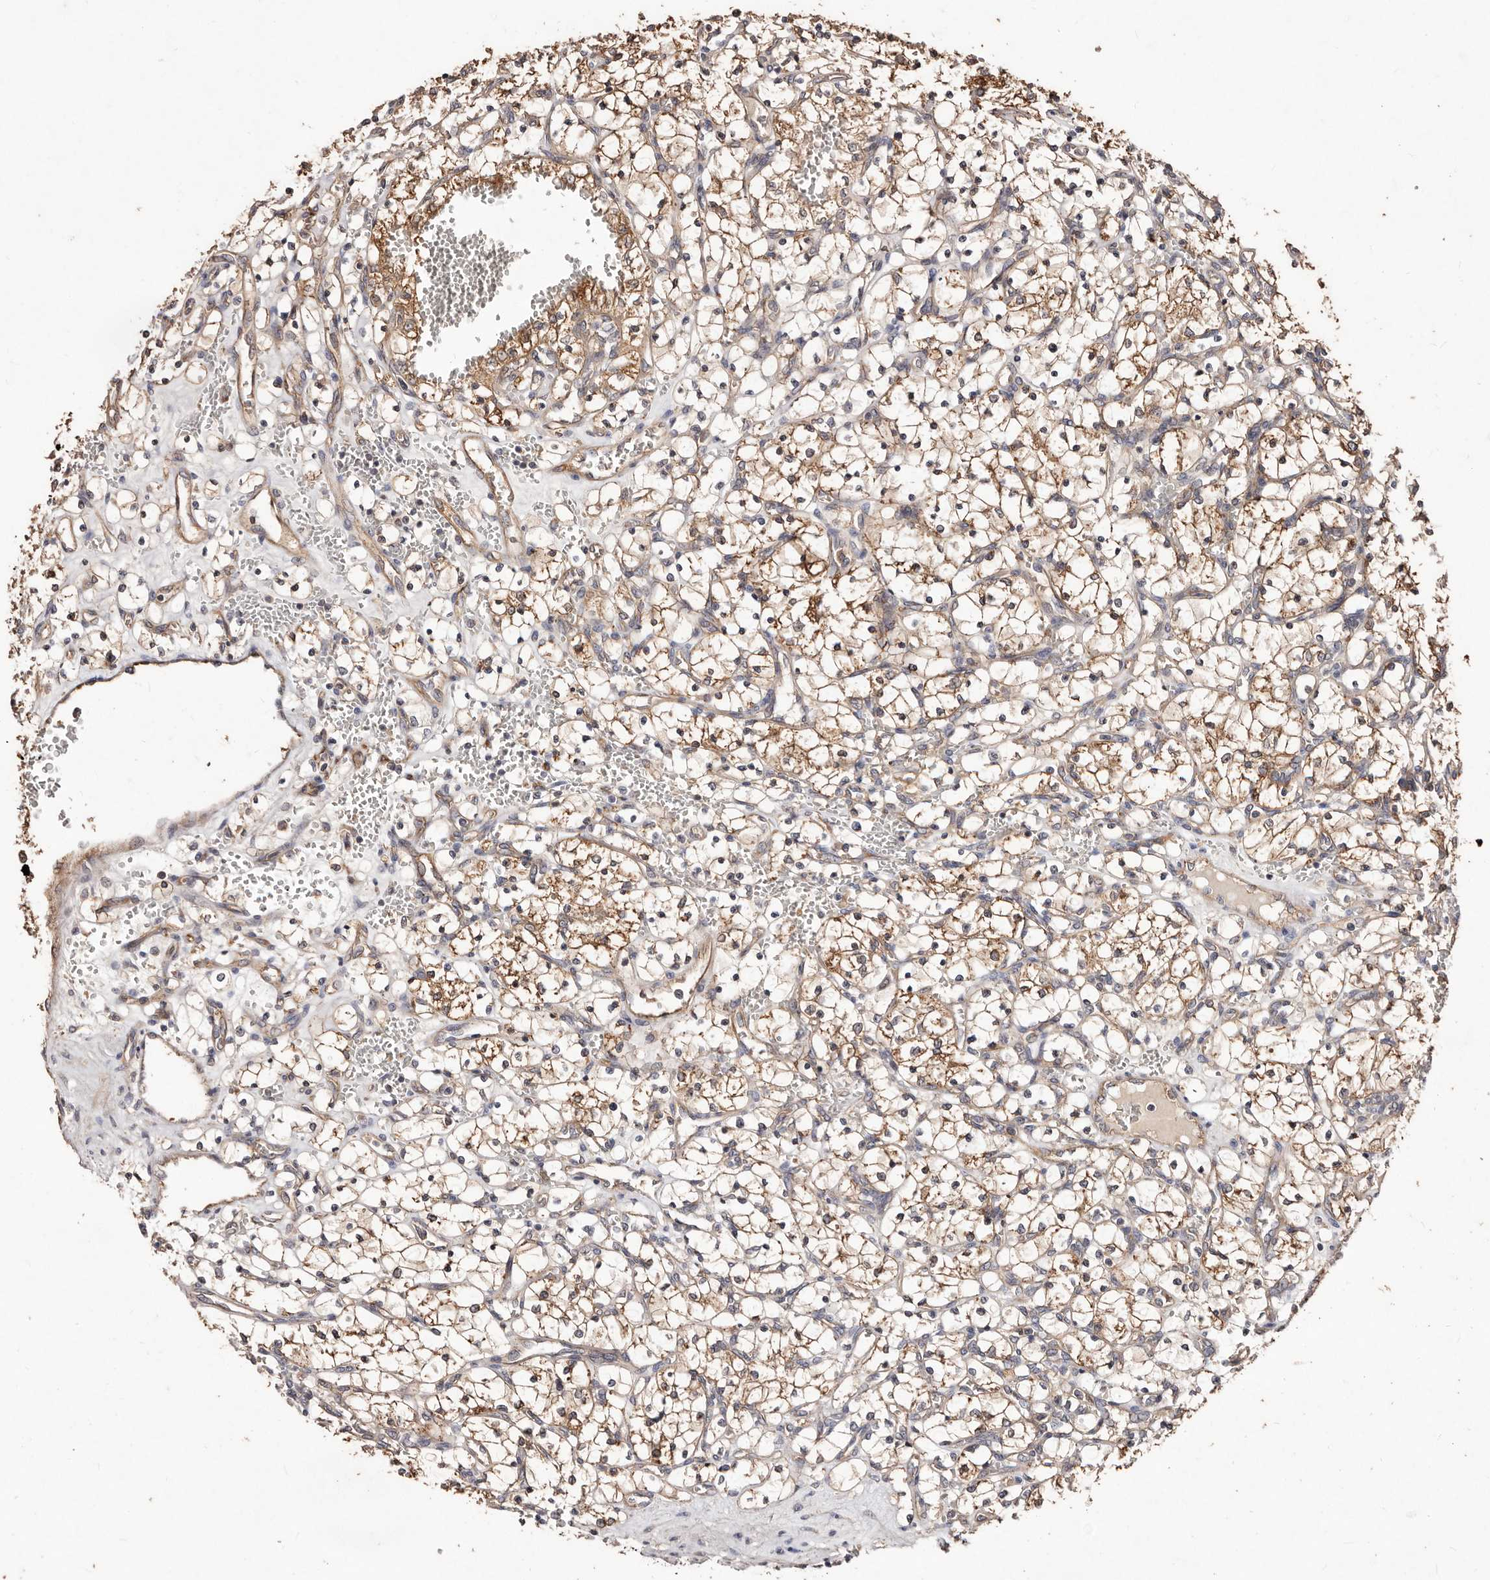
{"staining": {"intensity": "moderate", "quantity": ">75%", "location": "cytoplasmic/membranous"}, "tissue": "renal cancer", "cell_type": "Tumor cells", "image_type": "cancer", "snomed": [{"axis": "morphology", "description": "Adenocarcinoma, NOS"}, {"axis": "topography", "description": "Kidney"}], "caption": "Moderate cytoplasmic/membranous protein expression is seen in approximately >75% of tumor cells in renal cancer.", "gene": "CCL14", "patient": {"sex": "female", "age": 69}}